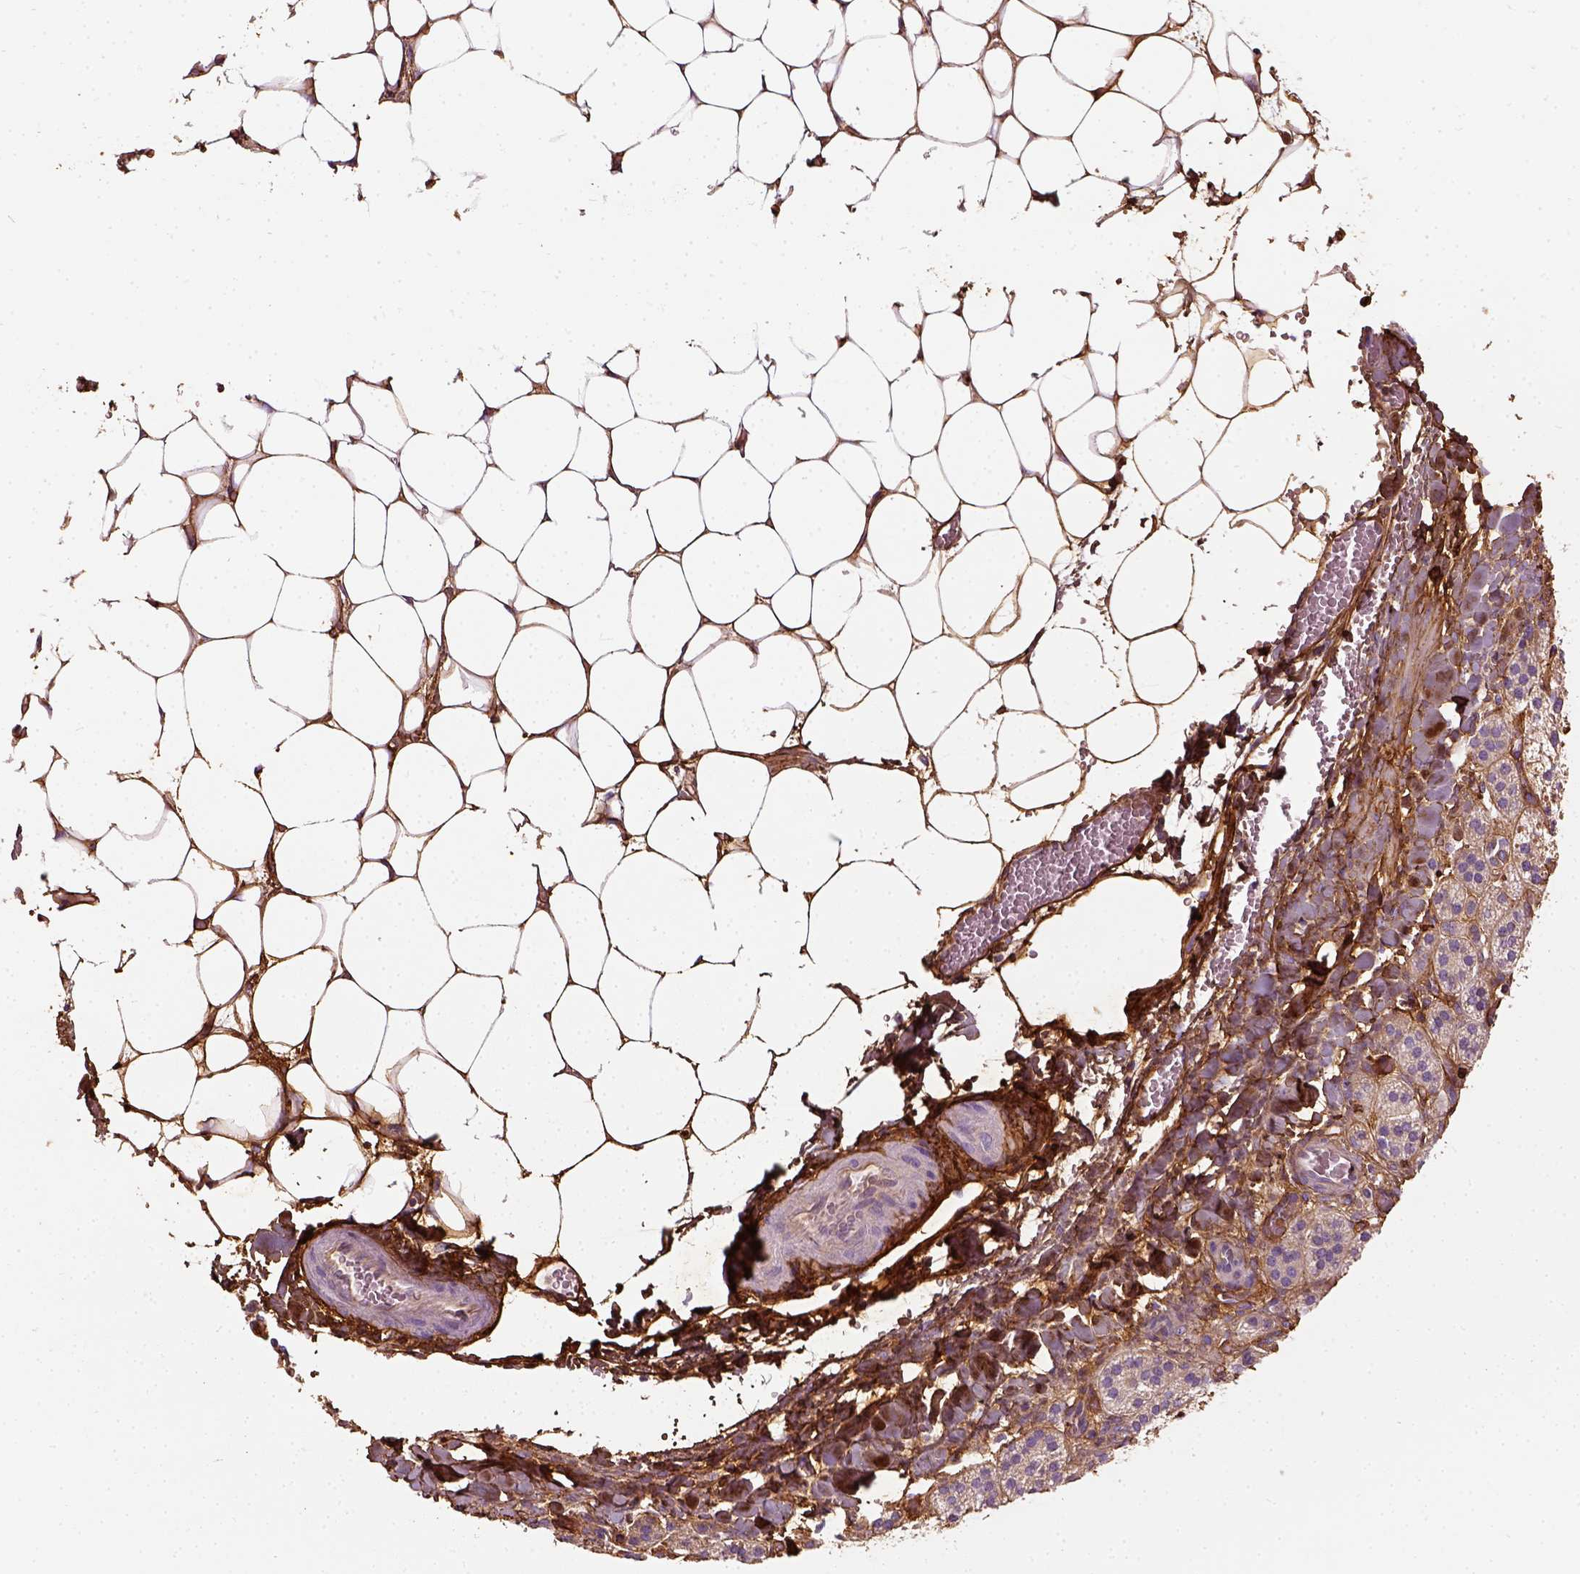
{"staining": {"intensity": "moderate", "quantity": ">75%", "location": "cytoplasmic/membranous"}, "tissue": "adrenal gland", "cell_type": "Glandular cells", "image_type": "normal", "snomed": [{"axis": "morphology", "description": "Normal tissue, NOS"}, {"axis": "topography", "description": "Adrenal gland"}], "caption": "High-power microscopy captured an immunohistochemistry photomicrograph of unremarkable adrenal gland, revealing moderate cytoplasmic/membranous expression in about >75% of glandular cells. (Stains: DAB in brown, nuclei in blue, Microscopy: brightfield microscopy at high magnification).", "gene": "COL6A2", "patient": {"sex": "male", "age": 53}}